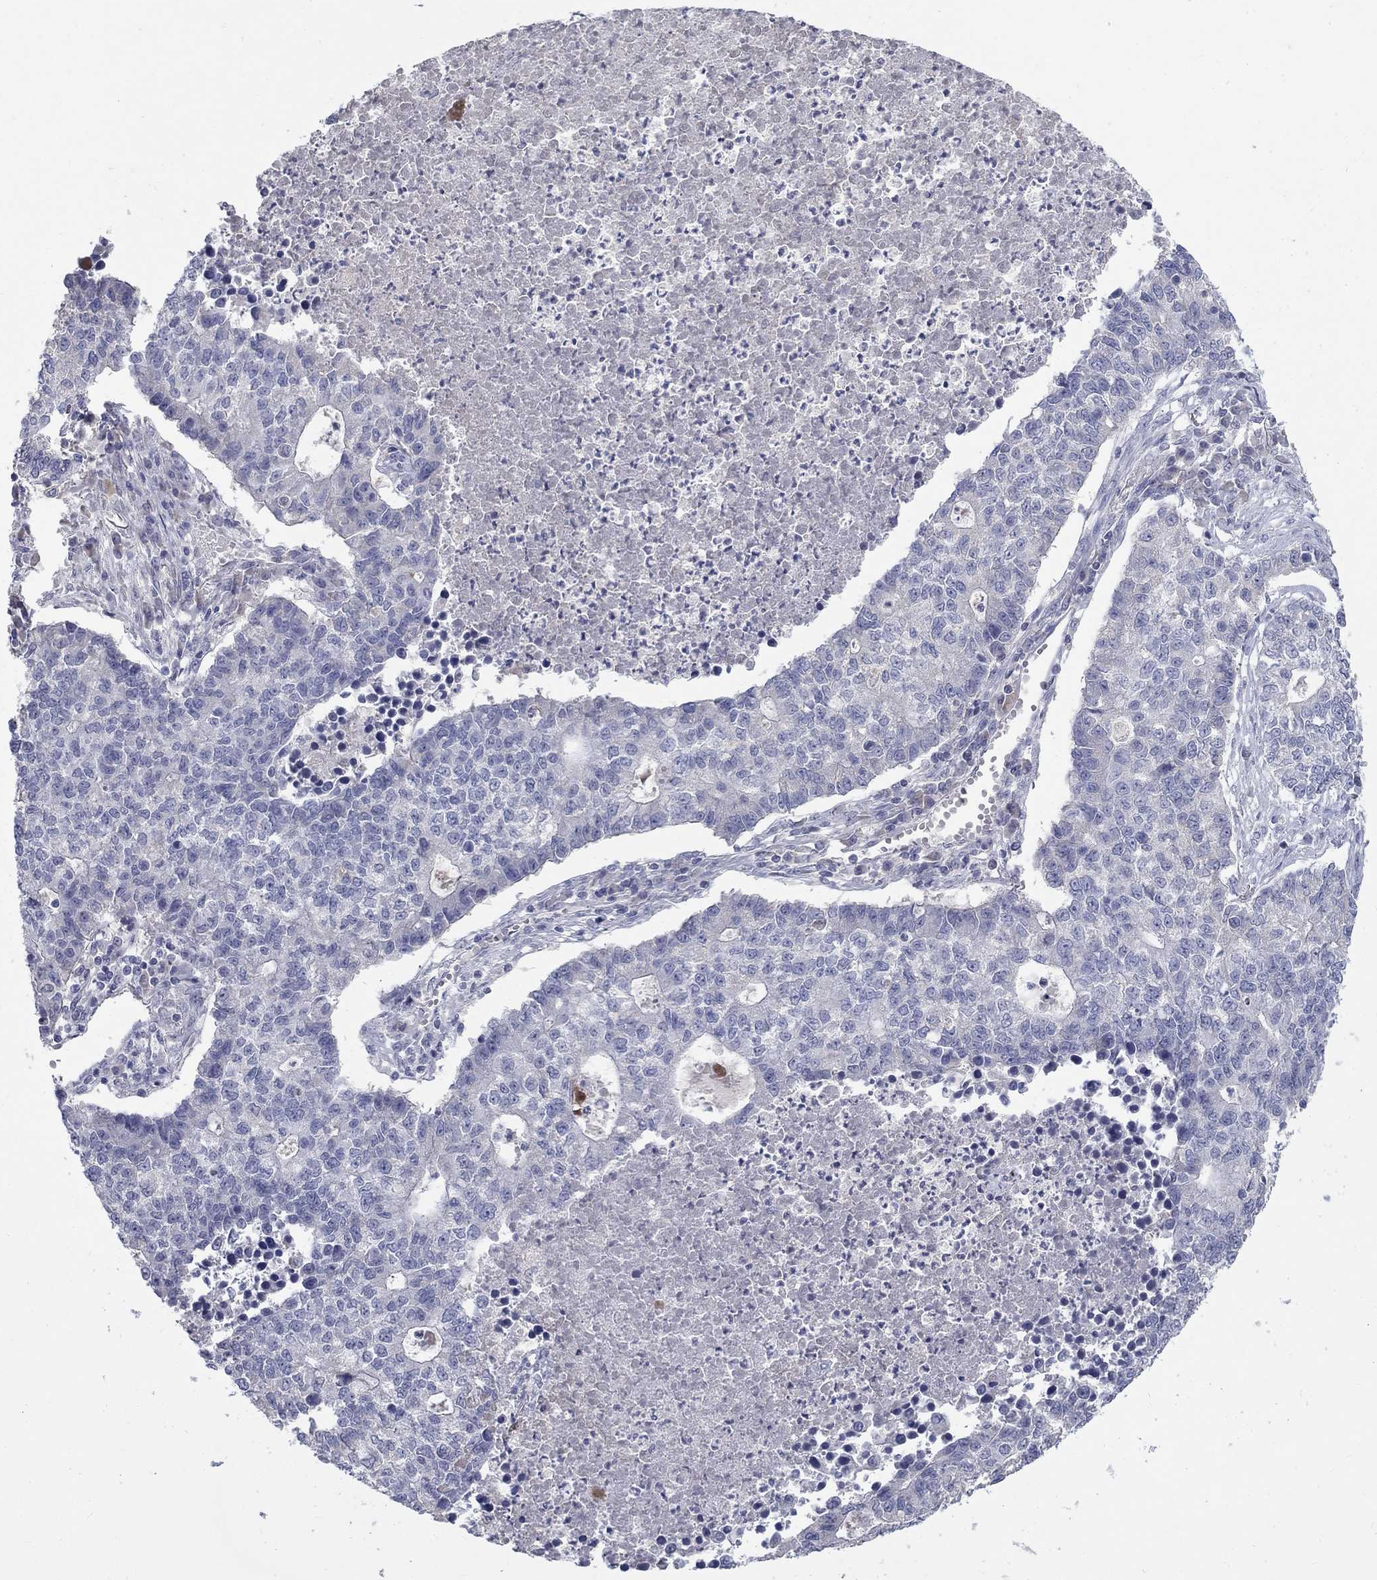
{"staining": {"intensity": "negative", "quantity": "none", "location": "none"}, "tissue": "lung cancer", "cell_type": "Tumor cells", "image_type": "cancer", "snomed": [{"axis": "morphology", "description": "Adenocarcinoma, NOS"}, {"axis": "topography", "description": "Lung"}], "caption": "This is an immunohistochemistry (IHC) histopathology image of lung adenocarcinoma. There is no positivity in tumor cells.", "gene": "PTH1R", "patient": {"sex": "male", "age": 57}}